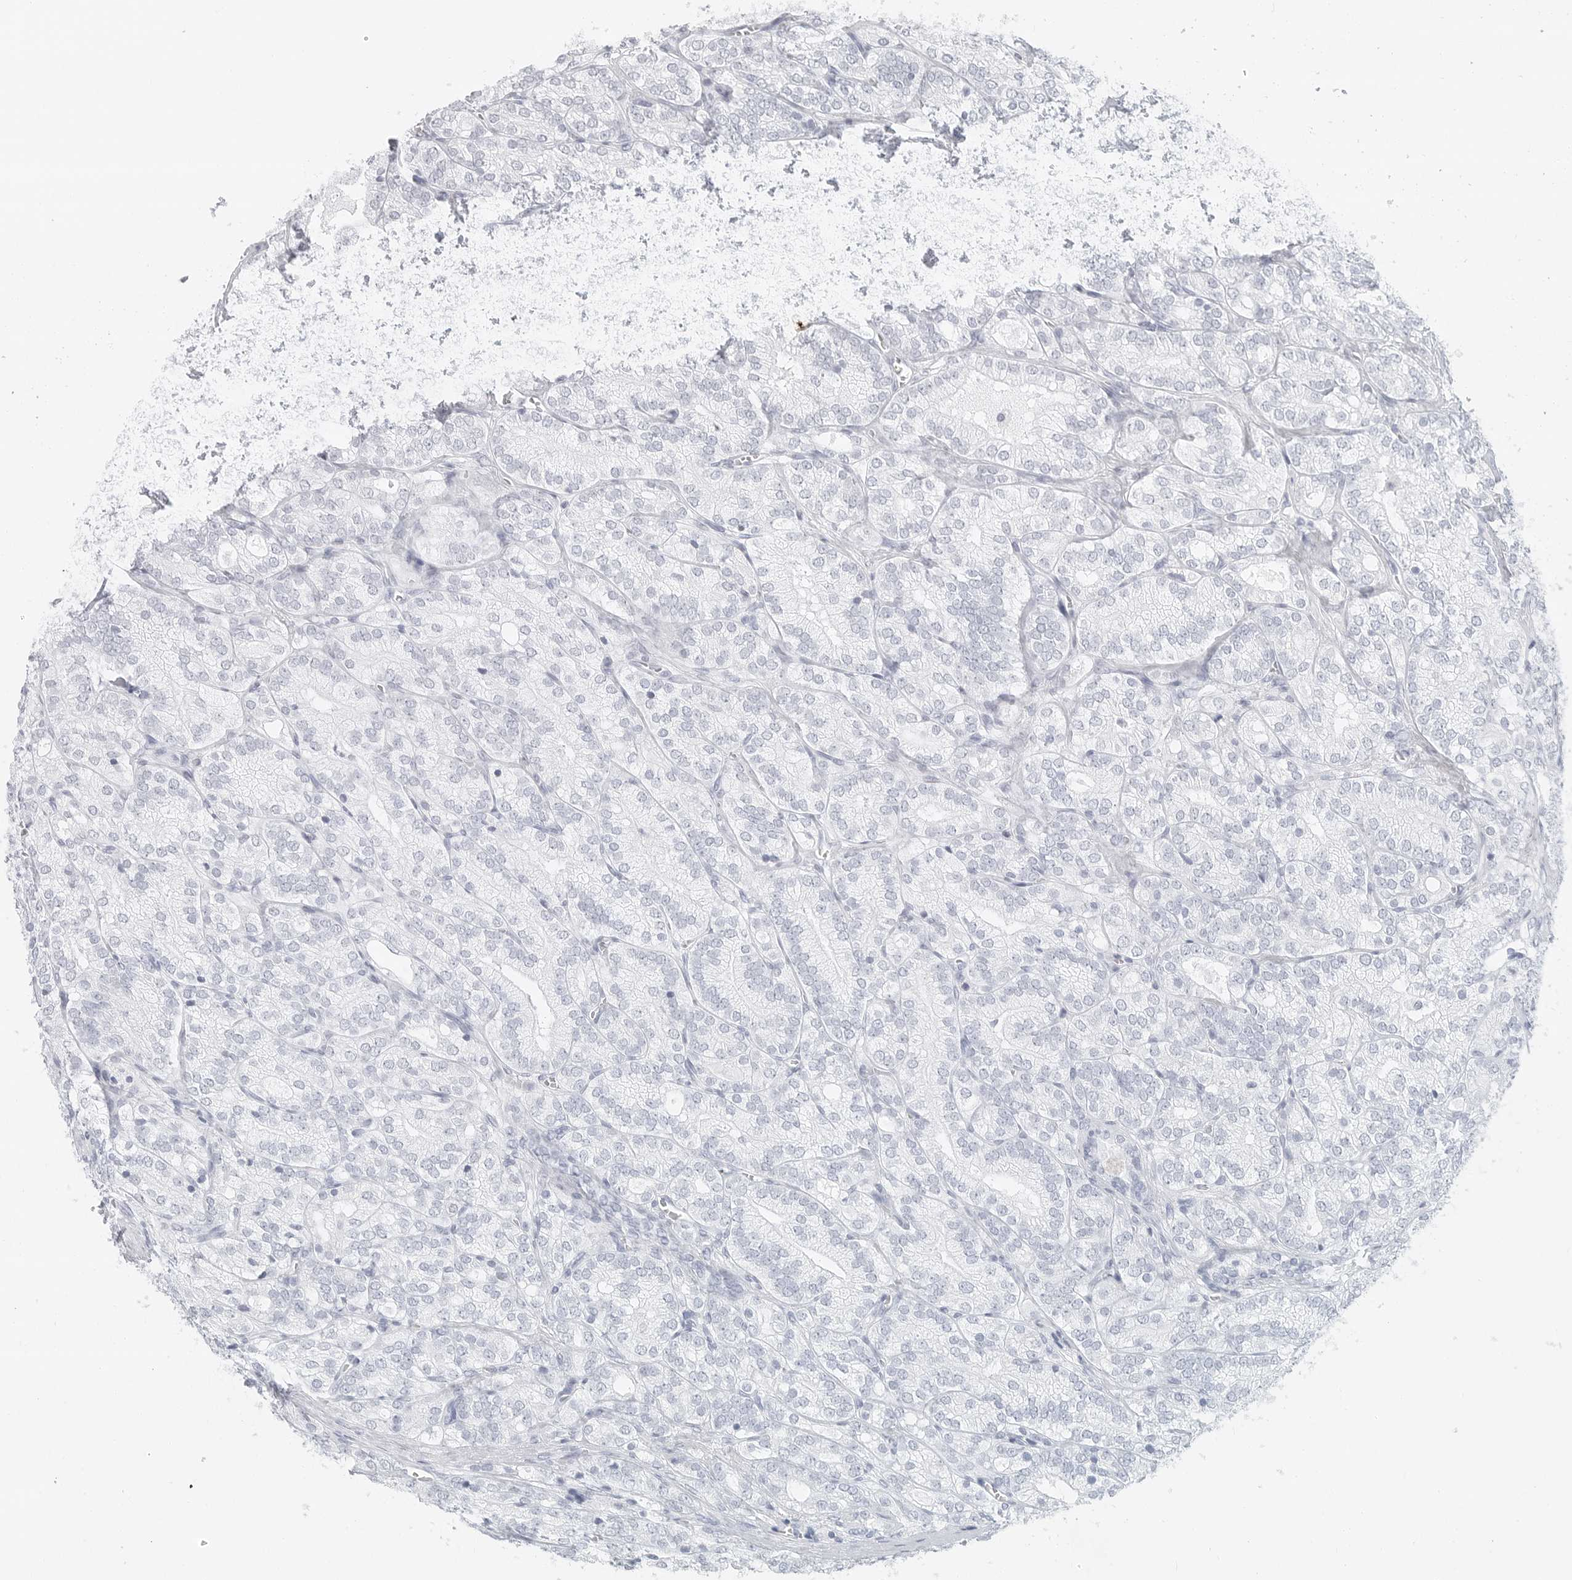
{"staining": {"intensity": "negative", "quantity": "none", "location": "none"}, "tissue": "prostate cancer", "cell_type": "Tumor cells", "image_type": "cancer", "snomed": [{"axis": "morphology", "description": "Adenocarcinoma, High grade"}, {"axis": "topography", "description": "Prostate"}], "caption": "DAB immunohistochemical staining of human prostate adenocarcinoma (high-grade) demonstrates no significant staining in tumor cells.", "gene": "METAP1", "patient": {"sex": "male", "age": 57}}